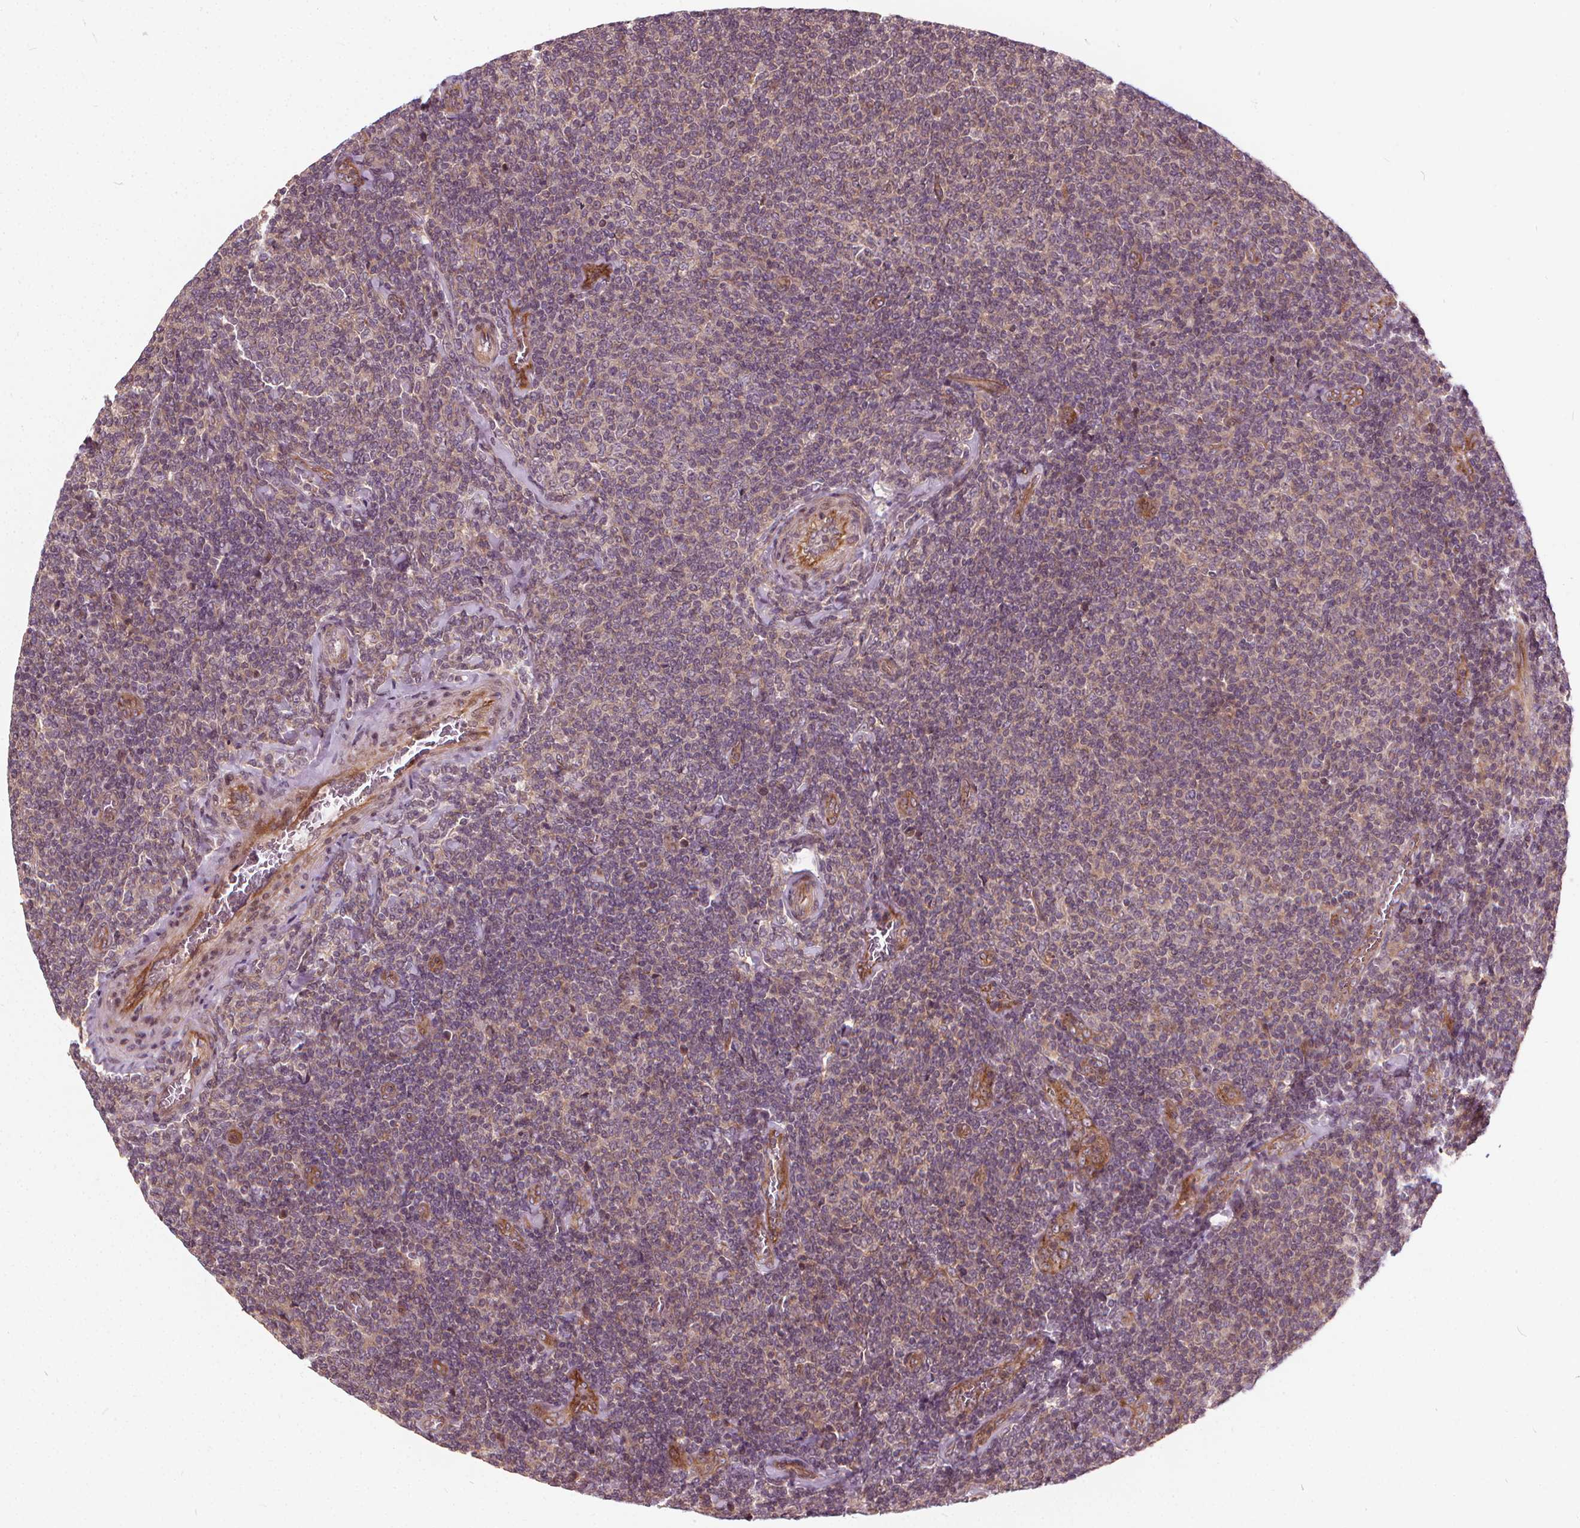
{"staining": {"intensity": "weak", "quantity": ">75%", "location": "cytoplasmic/membranous"}, "tissue": "lymphoma", "cell_type": "Tumor cells", "image_type": "cancer", "snomed": [{"axis": "morphology", "description": "Malignant lymphoma, non-Hodgkin's type, Low grade"}, {"axis": "topography", "description": "Lymph node"}], "caption": "Immunohistochemical staining of human lymphoma shows low levels of weak cytoplasmic/membranous protein expression in about >75% of tumor cells.", "gene": "INPP5E", "patient": {"sex": "male", "age": 52}}